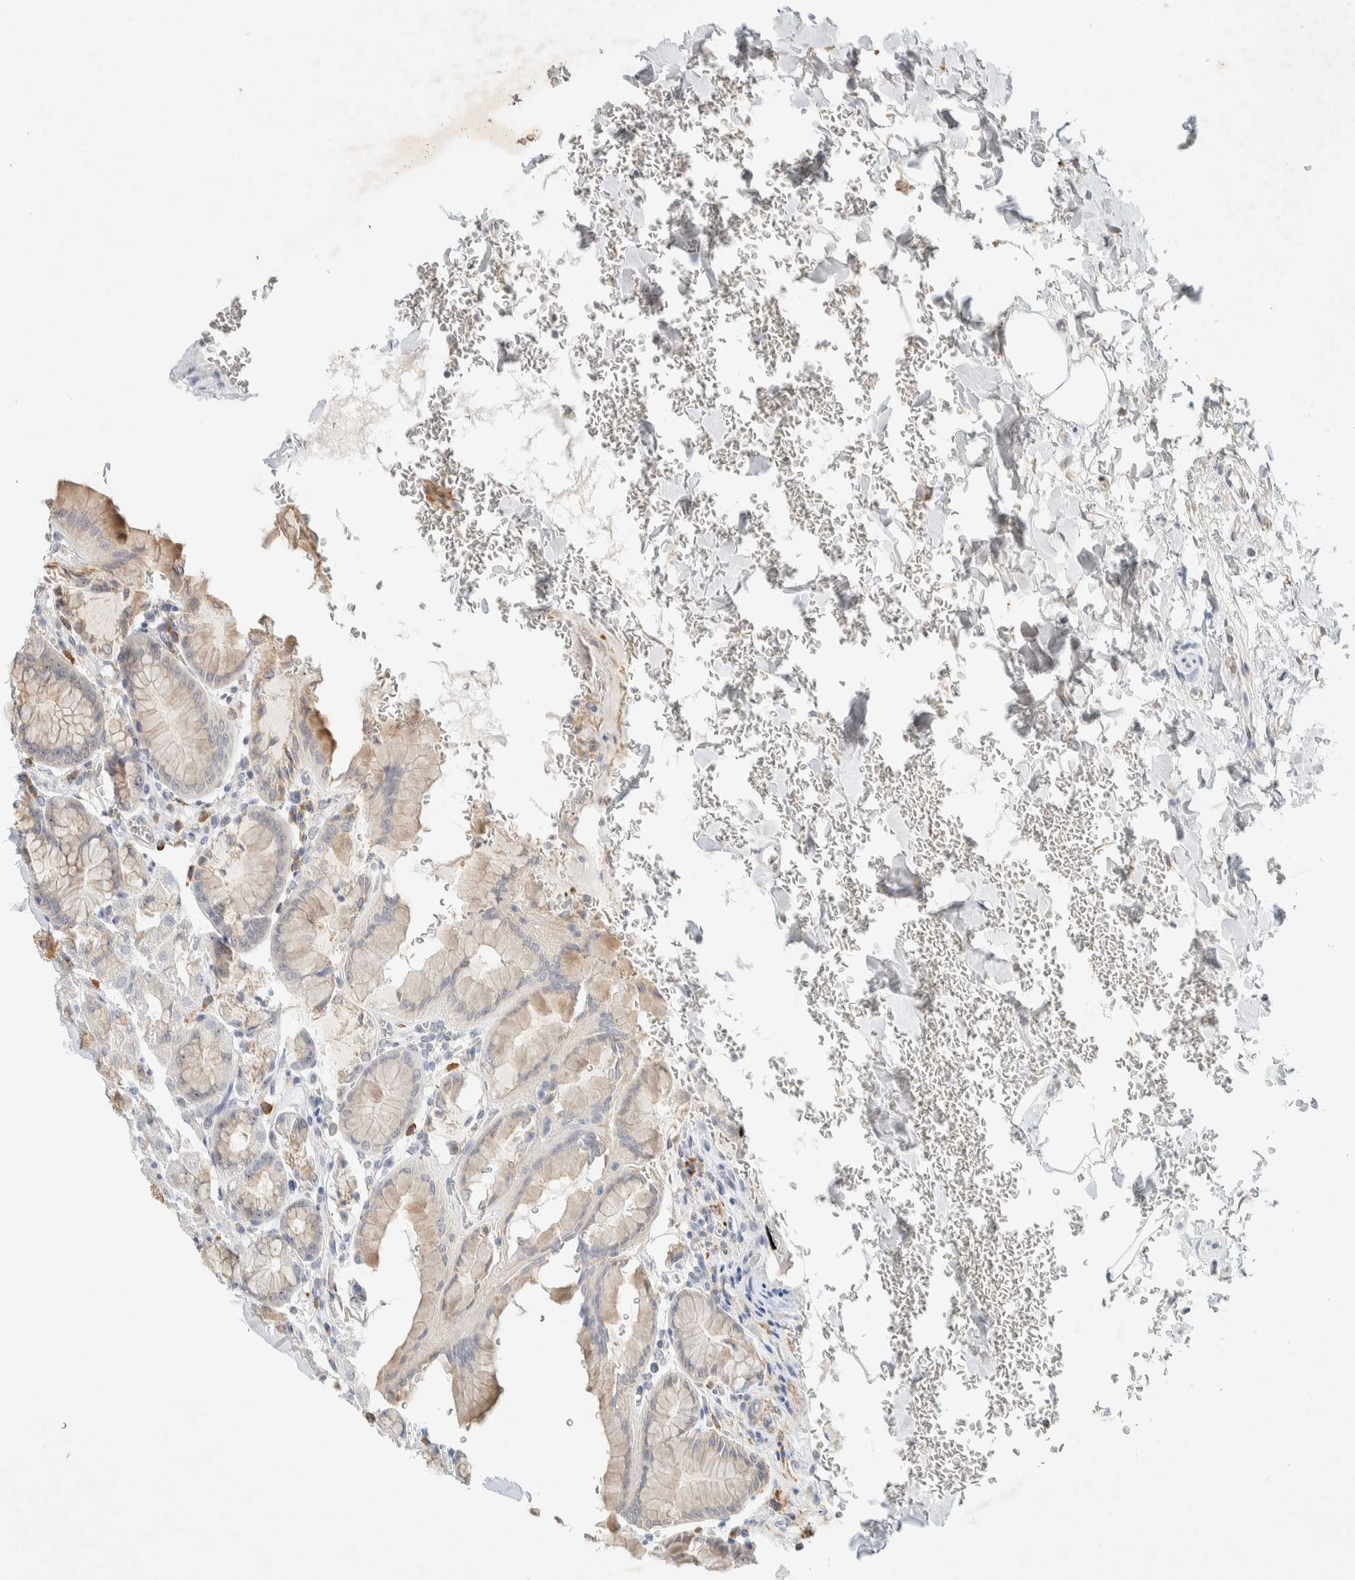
{"staining": {"intensity": "weak", "quantity": "25%-75%", "location": "cytoplasmic/membranous"}, "tissue": "stomach", "cell_type": "Glandular cells", "image_type": "normal", "snomed": [{"axis": "morphology", "description": "Normal tissue, NOS"}, {"axis": "topography", "description": "Stomach"}], "caption": "DAB (3,3'-diaminobenzidine) immunohistochemical staining of benign human stomach exhibits weak cytoplasmic/membranous protein staining in approximately 25%-75% of glandular cells. (Brightfield microscopy of DAB IHC at high magnification).", "gene": "KLHL40", "patient": {"sex": "male", "age": 42}}